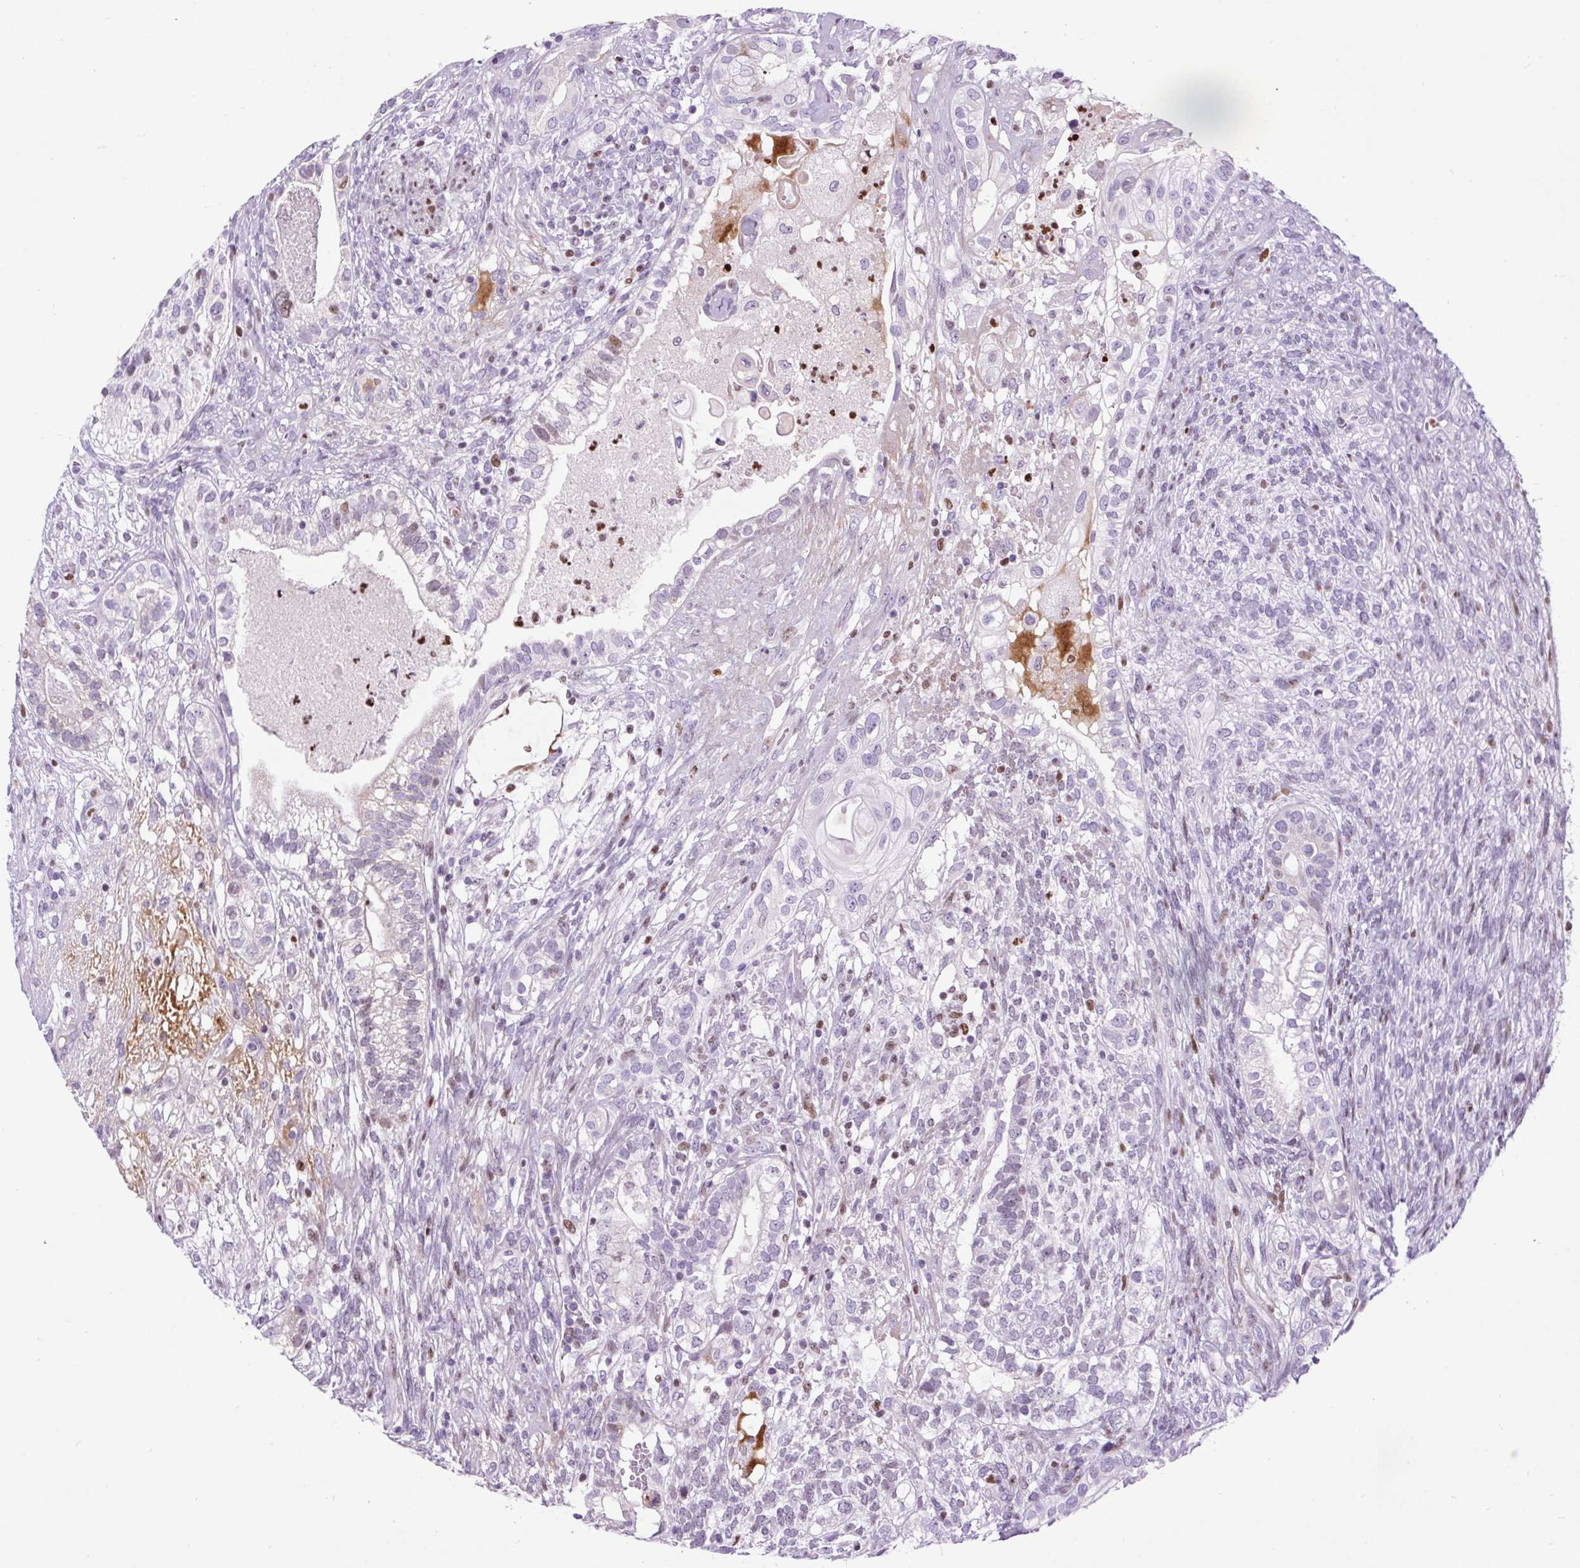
{"staining": {"intensity": "weak", "quantity": "<25%", "location": "nuclear"}, "tissue": "testis cancer", "cell_type": "Tumor cells", "image_type": "cancer", "snomed": [{"axis": "morphology", "description": "Seminoma, NOS"}, {"axis": "morphology", "description": "Carcinoma, Embryonal, NOS"}, {"axis": "topography", "description": "Testis"}], "caption": "Human testis cancer (seminoma) stained for a protein using immunohistochemistry (IHC) displays no positivity in tumor cells.", "gene": "SPC24", "patient": {"sex": "male", "age": 41}}